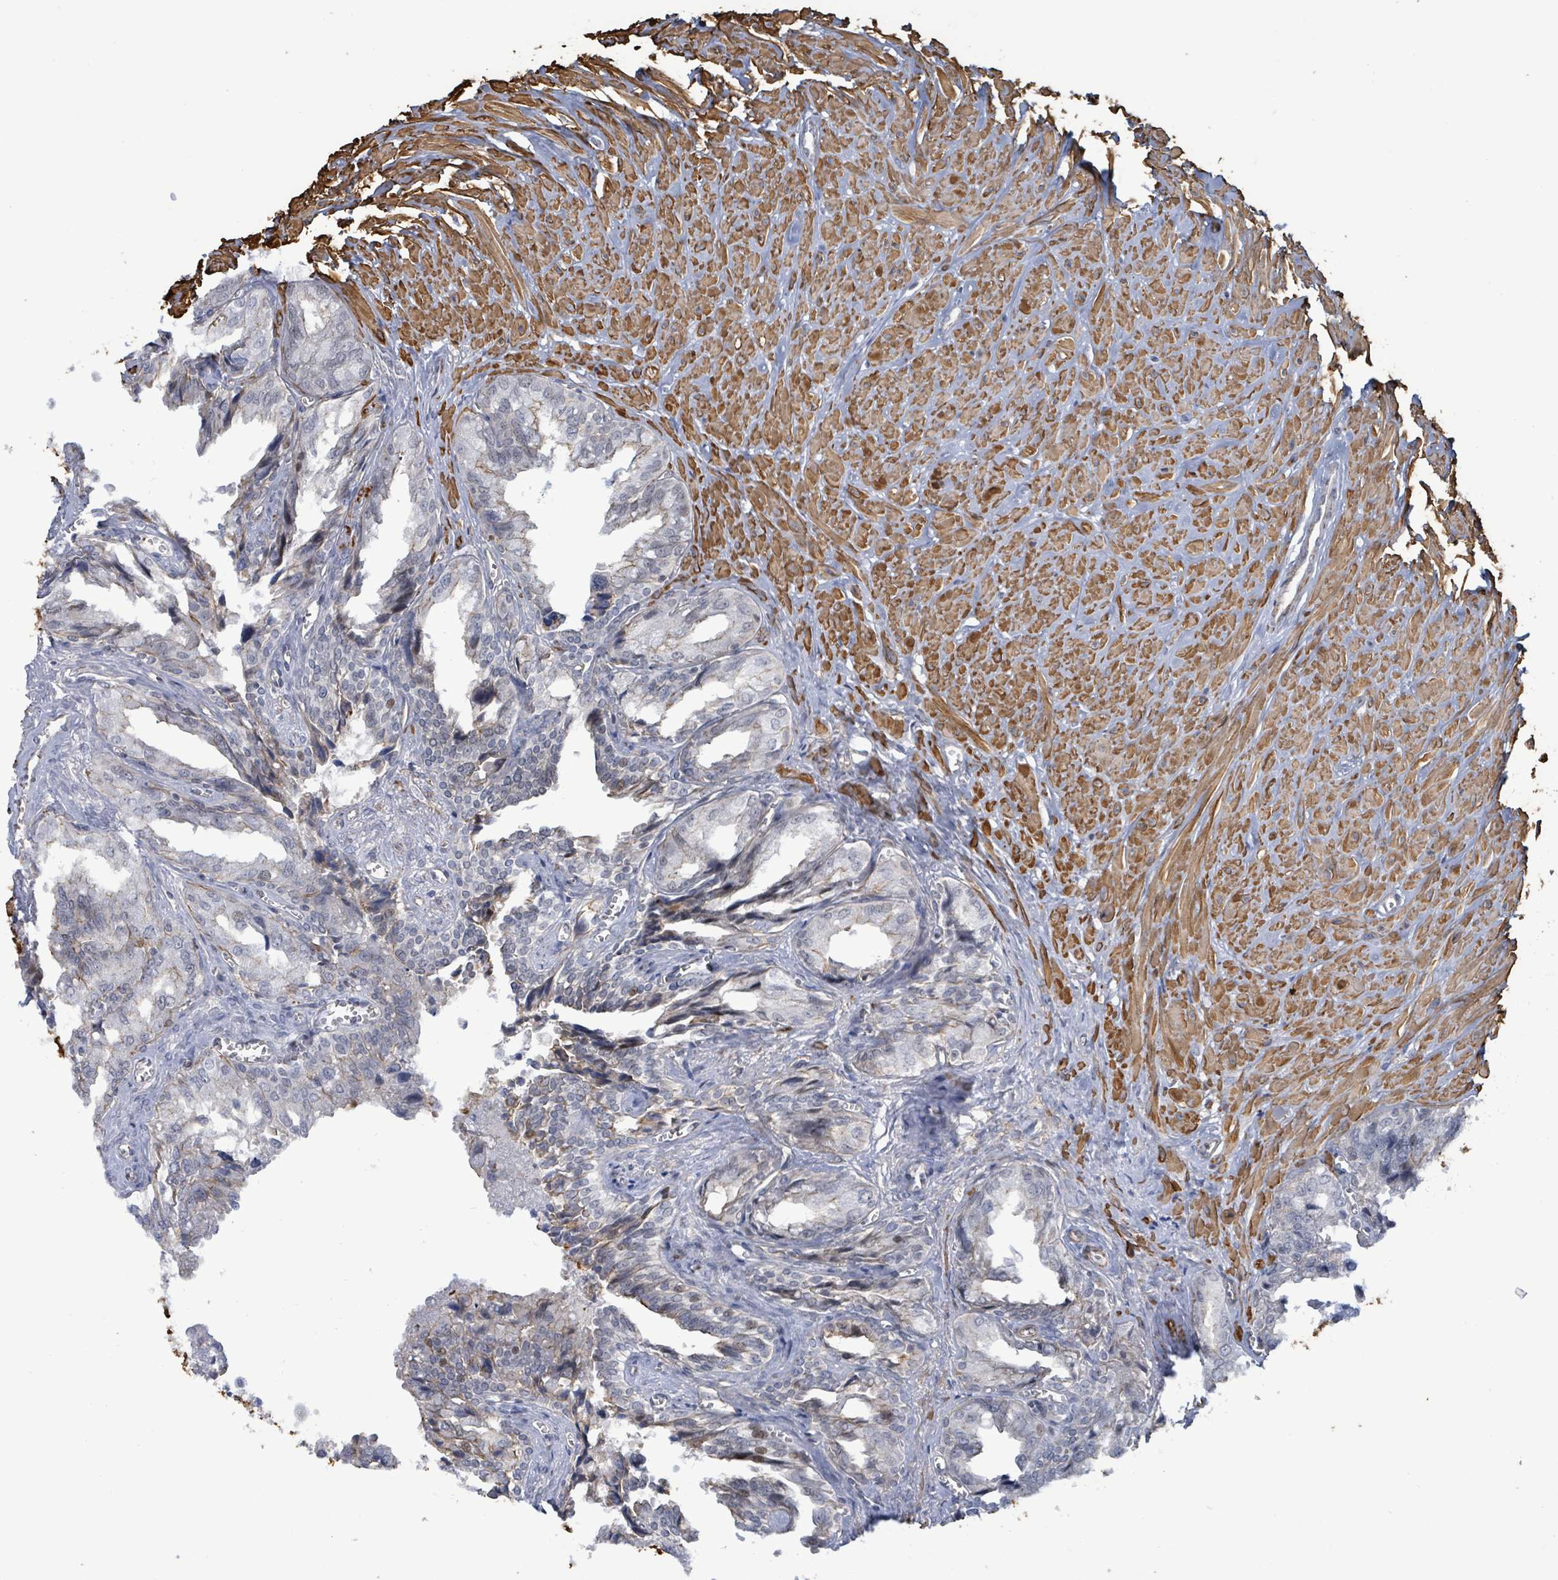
{"staining": {"intensity": "negative", "quantity": "none", "location": "none"}, "tissue": "seminal vesicle", "cell_type": "Glandular cells", "image_type": "normal", "snomed": [{"axis": "morphology", "description": "Normal tissue, NOS"}, {"axis": "topography", "description": "Seminal veicle"}], "caption": "Immunohistochemistry micrograph of normal human seminal vesicle stained for a protein (brown), which reveals no expression in glandular cells.", "gene": "DMRTC1B", "patient": {"sex": "male", "age": 67}}